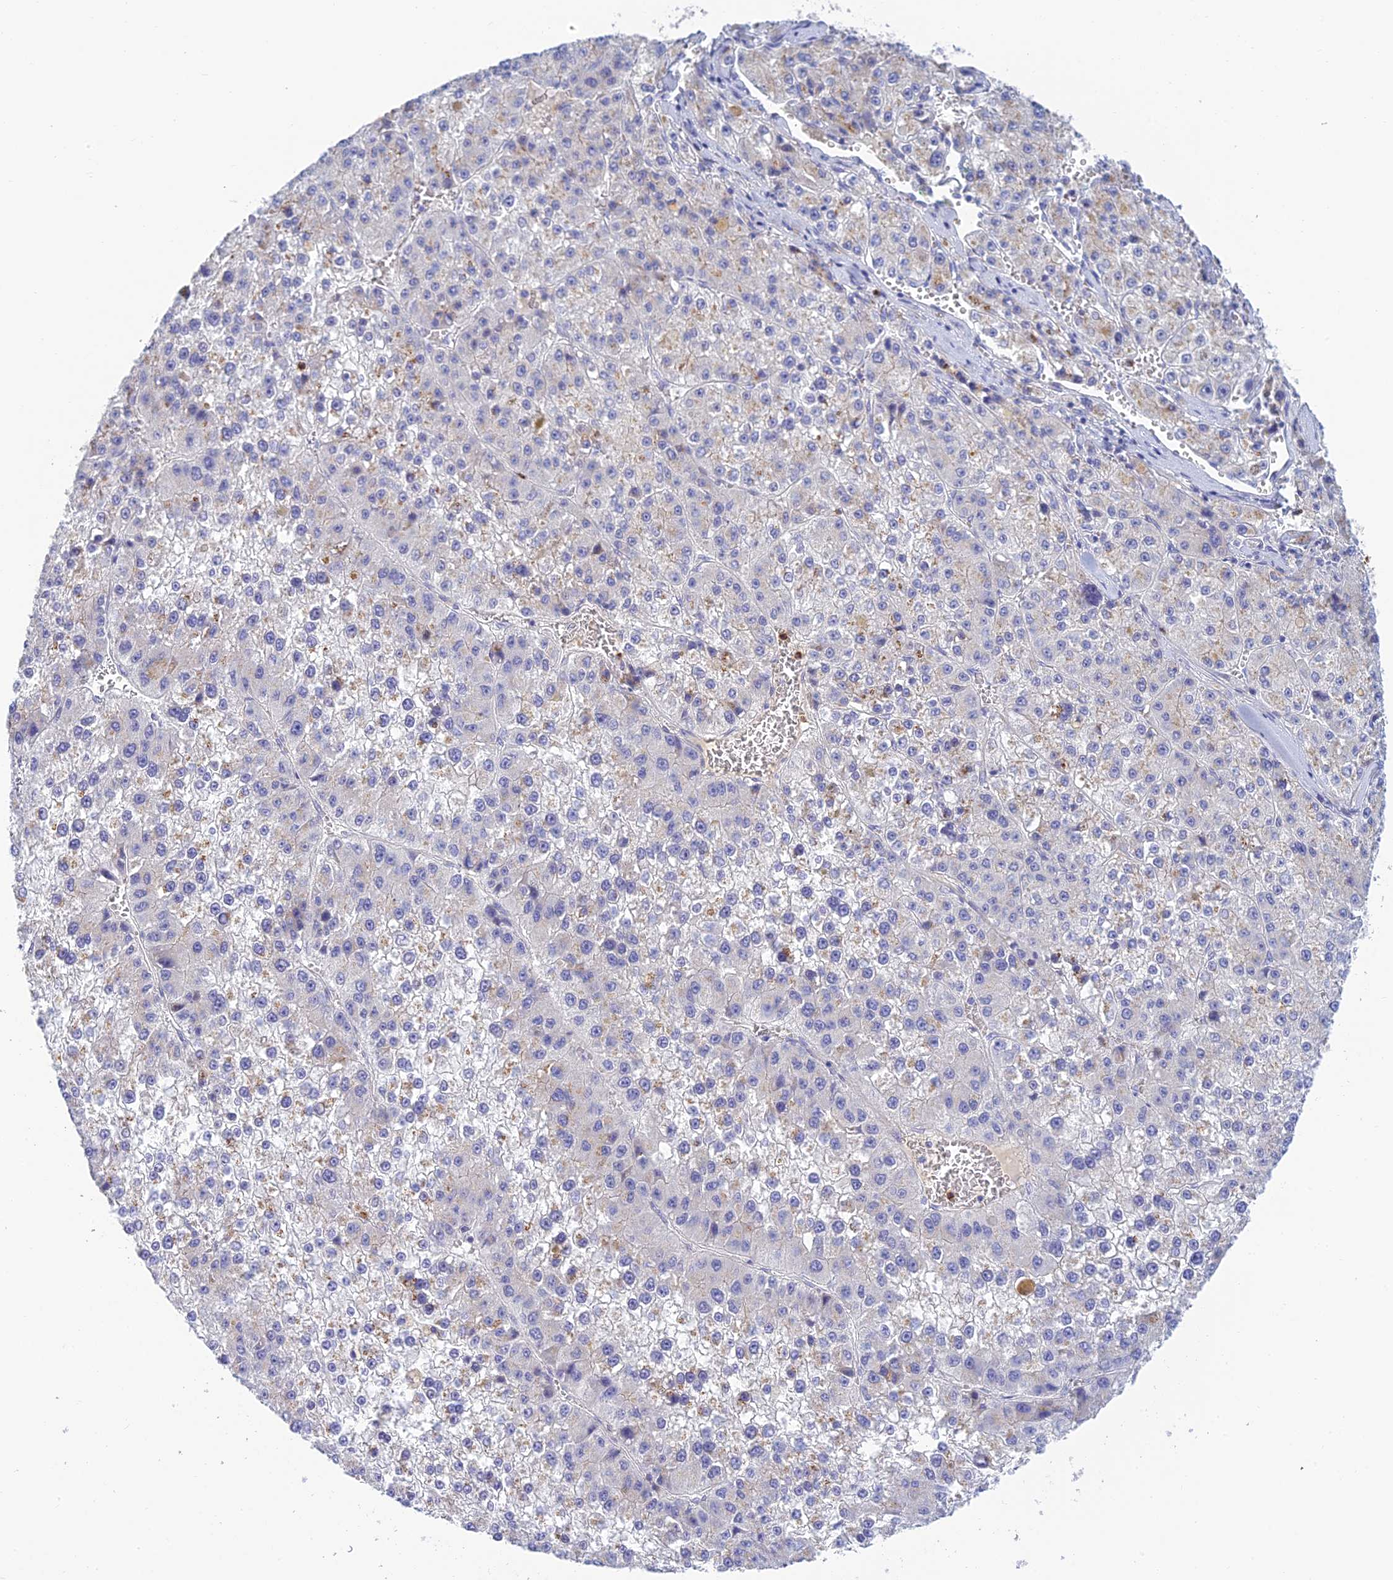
{"staining": {"intensity": "negative", "quantity": "none", "location": "none"}, "tissue": "liver cancer", "cell_type": "Tumor cells", "image_type": "cancer", "snomed": [{"axis": "morphology", "description": "Carcinoma, Hepatocellular, NOS"}, {"axis": "topography", "description": "Liver"}], "caption": "Image shows no protein expression in tumor cells of liver cancer tissue.", "gene": "INTS13", "patient": {"sex": "female", "age": 73}}